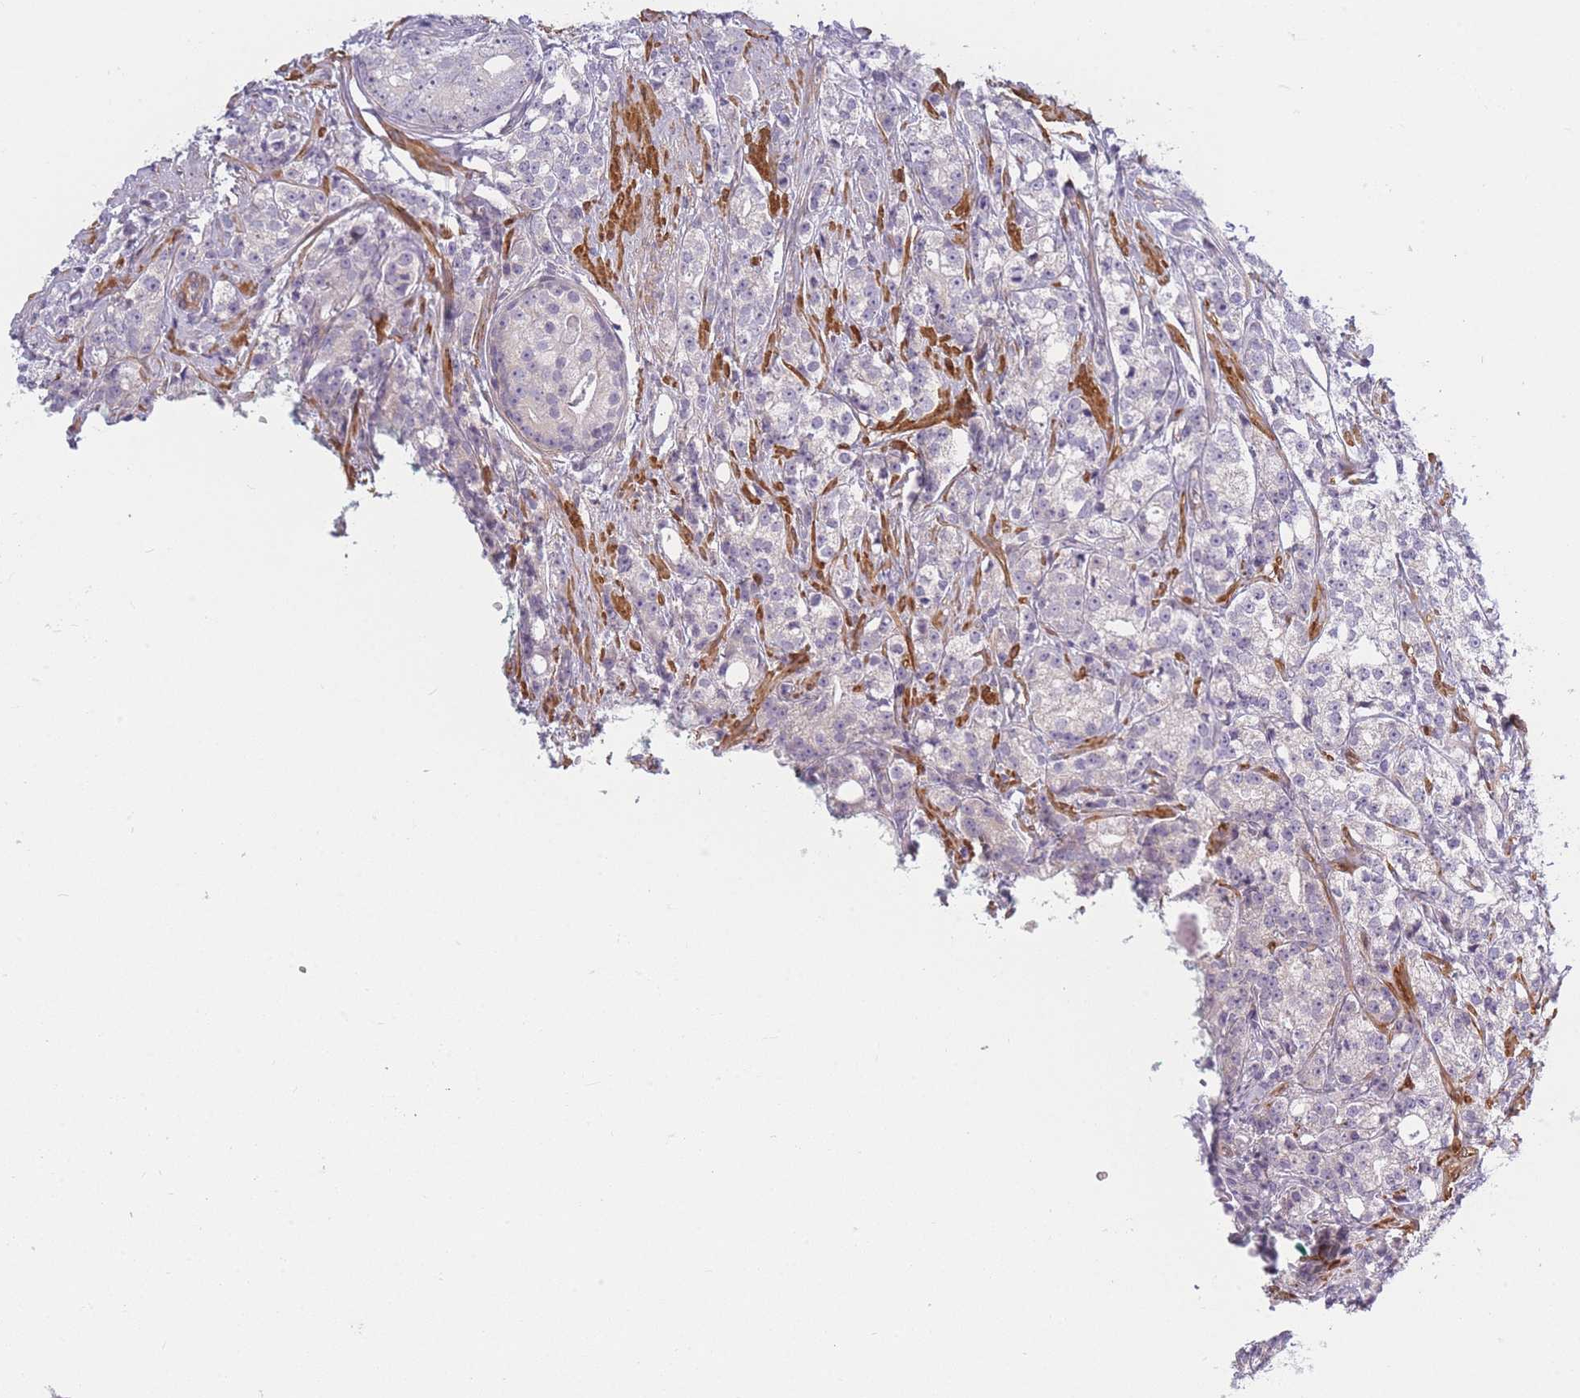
{"staining": {"intensity": "negative", "quantity": "none", "location": "none"}, "tissue": "prostate cancer", "cell_type": "Tumor cells", "image_type": "cancer", "snomed": [{"axis": "morphology", "description": "Adenocarcinoma, High grade"}, {"axis": "topography", "description": "Prostate"}], "caption": "IHC micrograph of human prostate adenocarcinoma (high-grade) stained for a protein (brown), which demonstrates no expression in tumor cells.", "gene": "SLC7A6", "patient": {"sex": "male", "age": 69}}